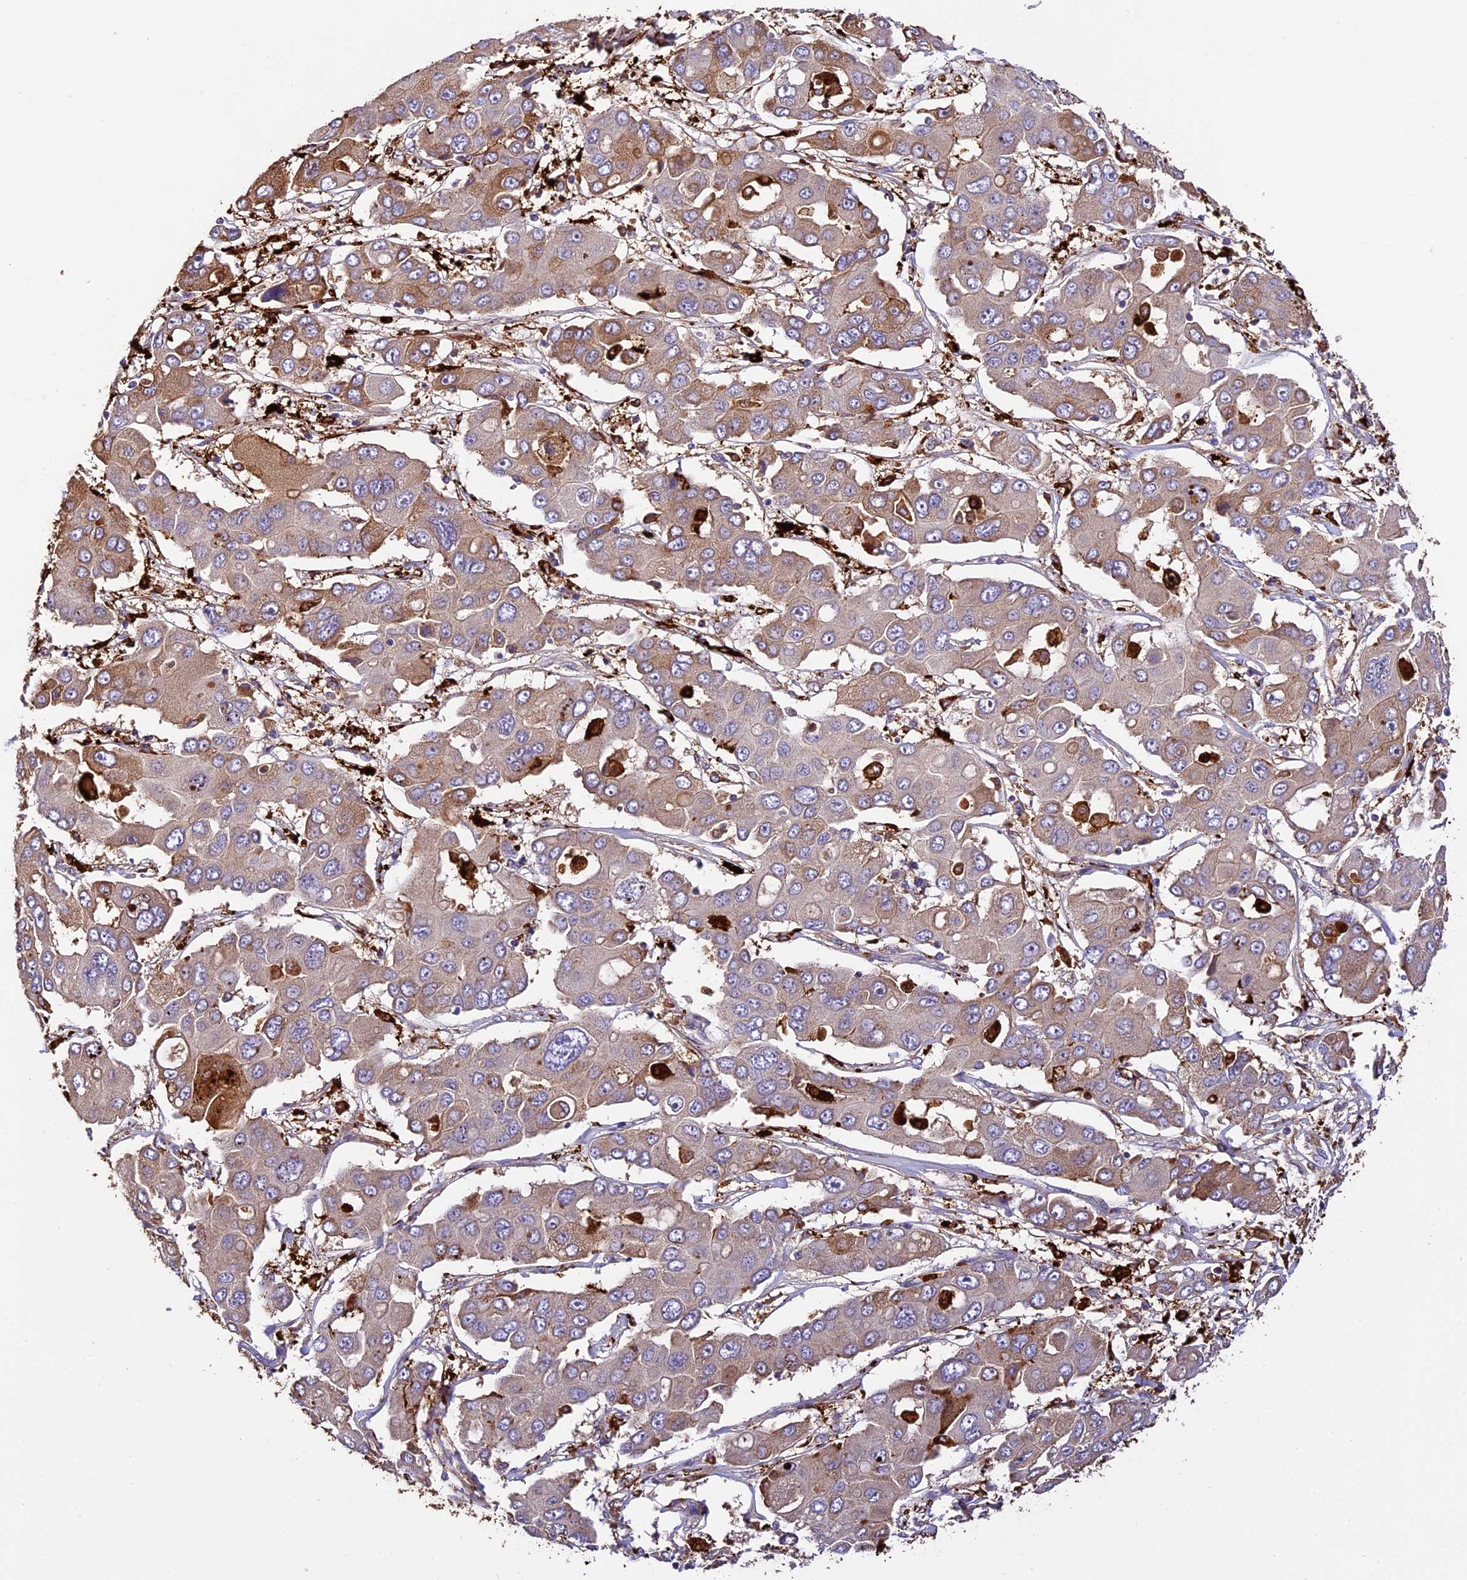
{"staining": {"intensity": "moderate", "quantity": "<25%", "location": "cytoplasmic/membranous"}, "tissue": "liver cancer", "cell_type": "Tumor cells", "image_type": "cancer", "snomed": [{"axis": "morphology", "description": "Cholangiocarcinoma"}, {"axis": "topography", "description": "Liver"}], "caption": "A low amount of moderate cytoplasmic/membranous expression is identified in about <25% of tumor cells in cholangiocarcinoma (liver) tissue.", "gene": "CILP2", "patient": {"sex": "male", "age": 67}}